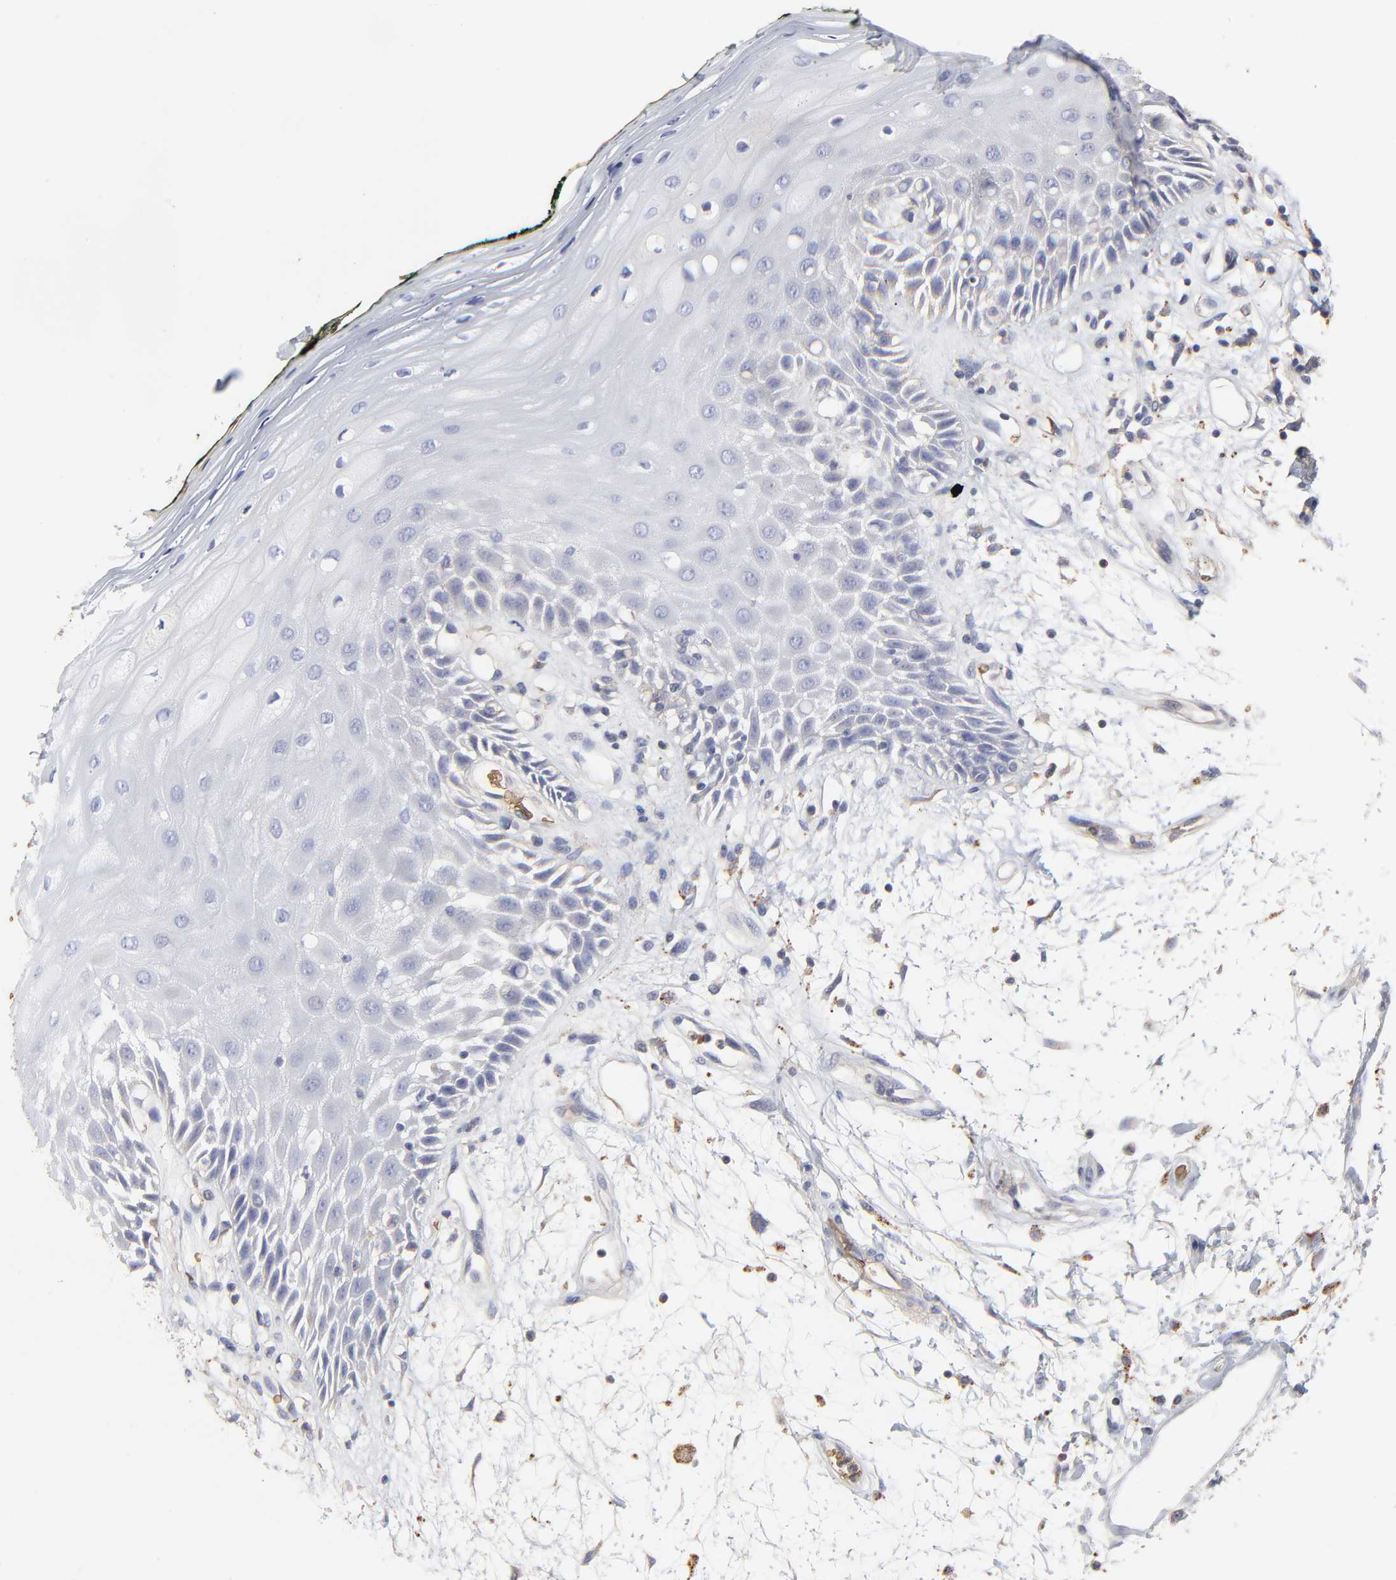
{"staining": {"intensity": "negative", "quantity": "none", "location": "none"}, "tissue": "oral mucosa", "cell_type": "Squamous epithelial cells", "image_type": "normal", "snomed": [{"axis": "morphology", "description": "Normal tissue, NOS"}, {"axis": "morphology", "description": "Squamous cell carcinoma, NOS"}, {"axis": "topography", "description": "Skeletal muscle"}, {"axis": "topography", "description": "Oral tissue"}, {"axis": "topography", "description": "Head-Neck"}], "caption": "DAB (3,3'-diaminobenzidine) immunohistochemical staining of unremarkable oral mucosa reveals no significant positivity in squamous epithelial cells. Nuclei are stained in blue.", "gene": "PAG1", "patient": {"sex": "female", "age": 84}}